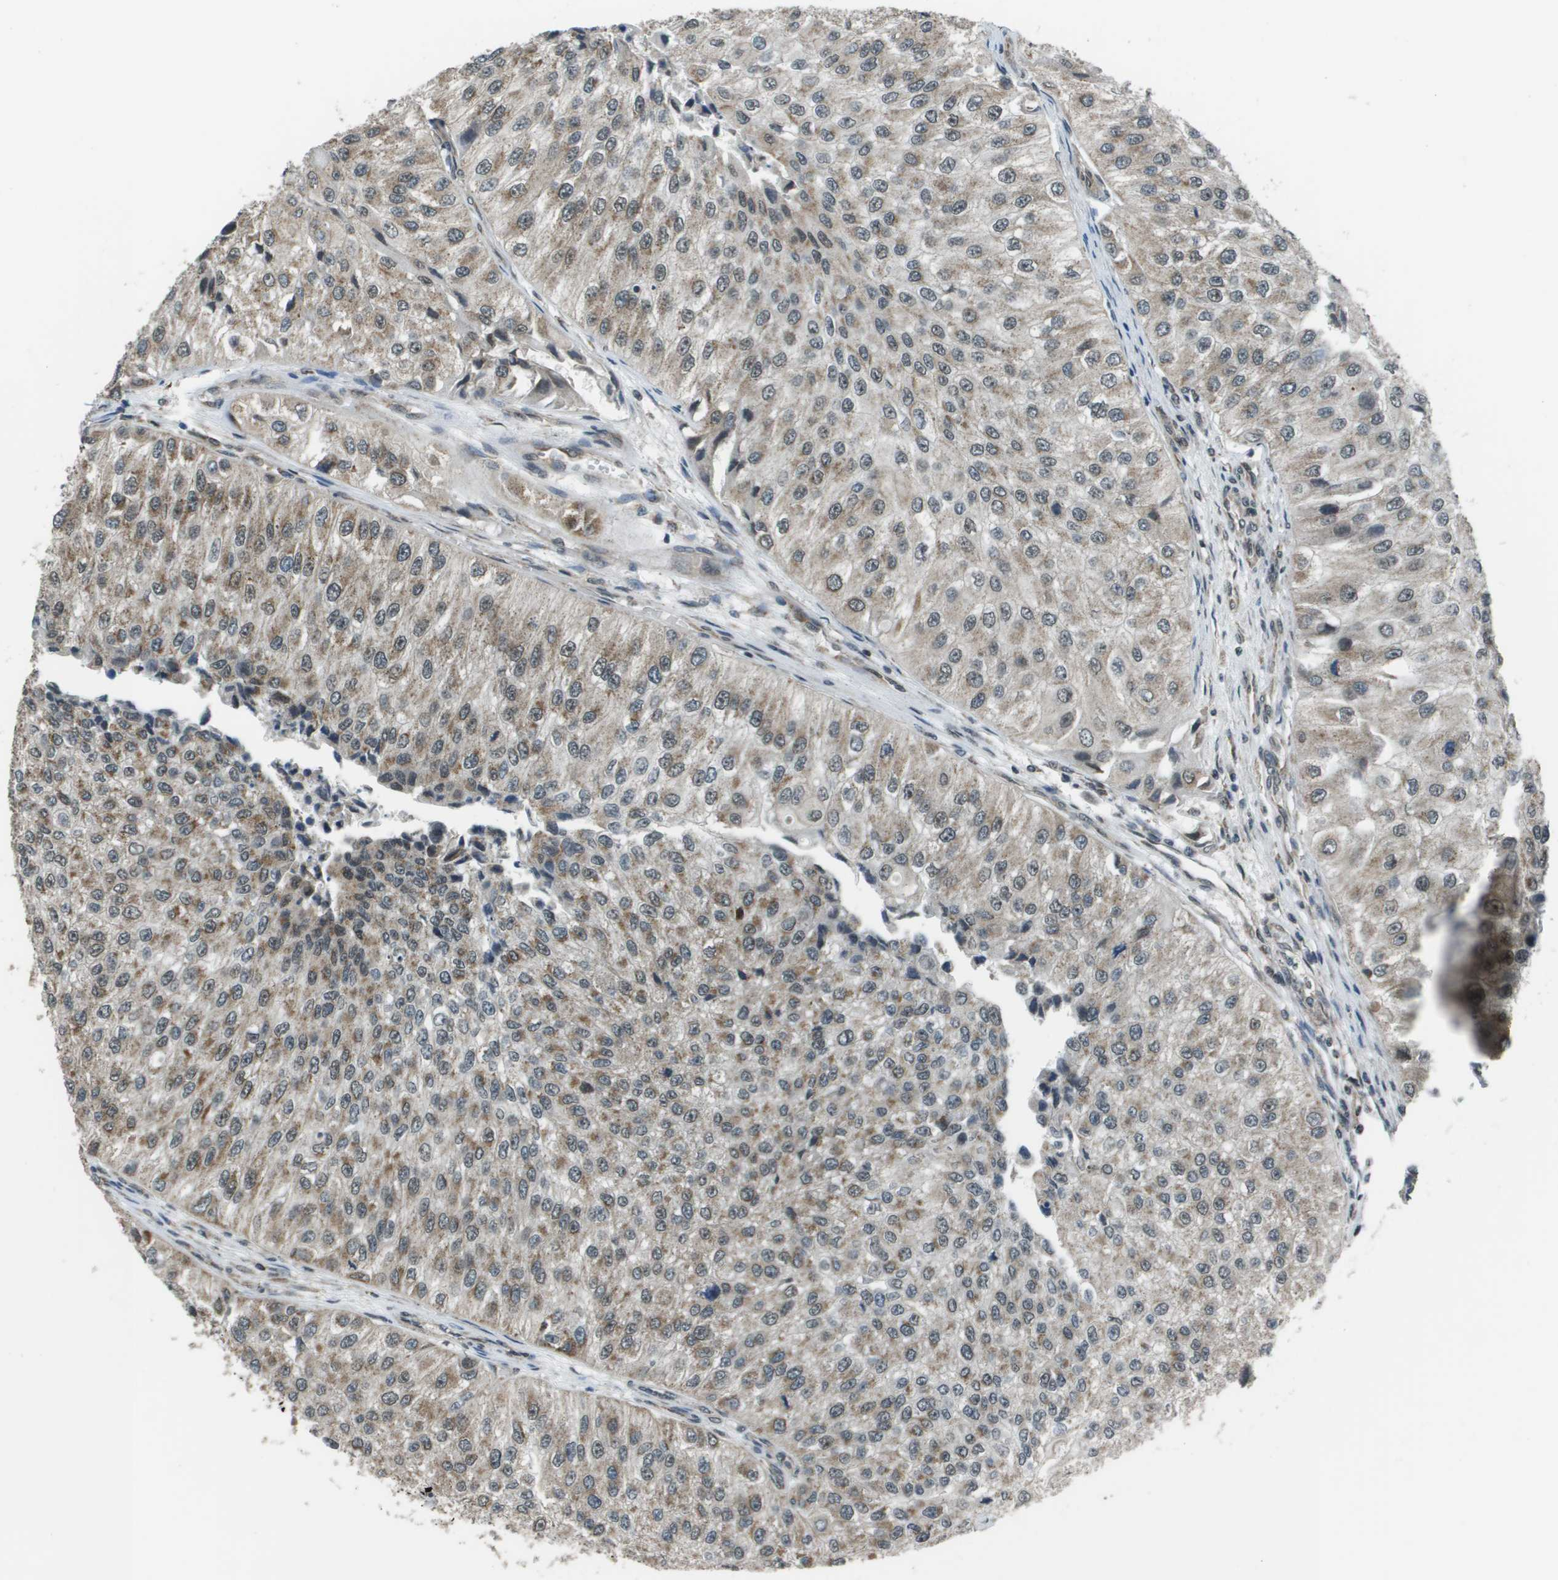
{"staining": {"intensity": "moderate", "quantity": ">75%", "location": "cytoplasmic/membranous"}, "tissue": "urothelial cancer", "cell_type": "Tumor cells", "image_type": "cancer", "snomed": [{"axis": "morphology", "description": "Urothelial carcinoma, High grade"}, {"axis": "topography", "description": "Kidney"}, {"axis": "topography", "description": "Urinary bladder"}], "caption": "High-grade urothelial carcinoma stained for a protein (brown) reveals moderate cytoplasmic/membranous positive expression in approximately >75% of tumor cells.", "gene": "PPFIA1", "patient": {"sex": "male", "age": 77}}